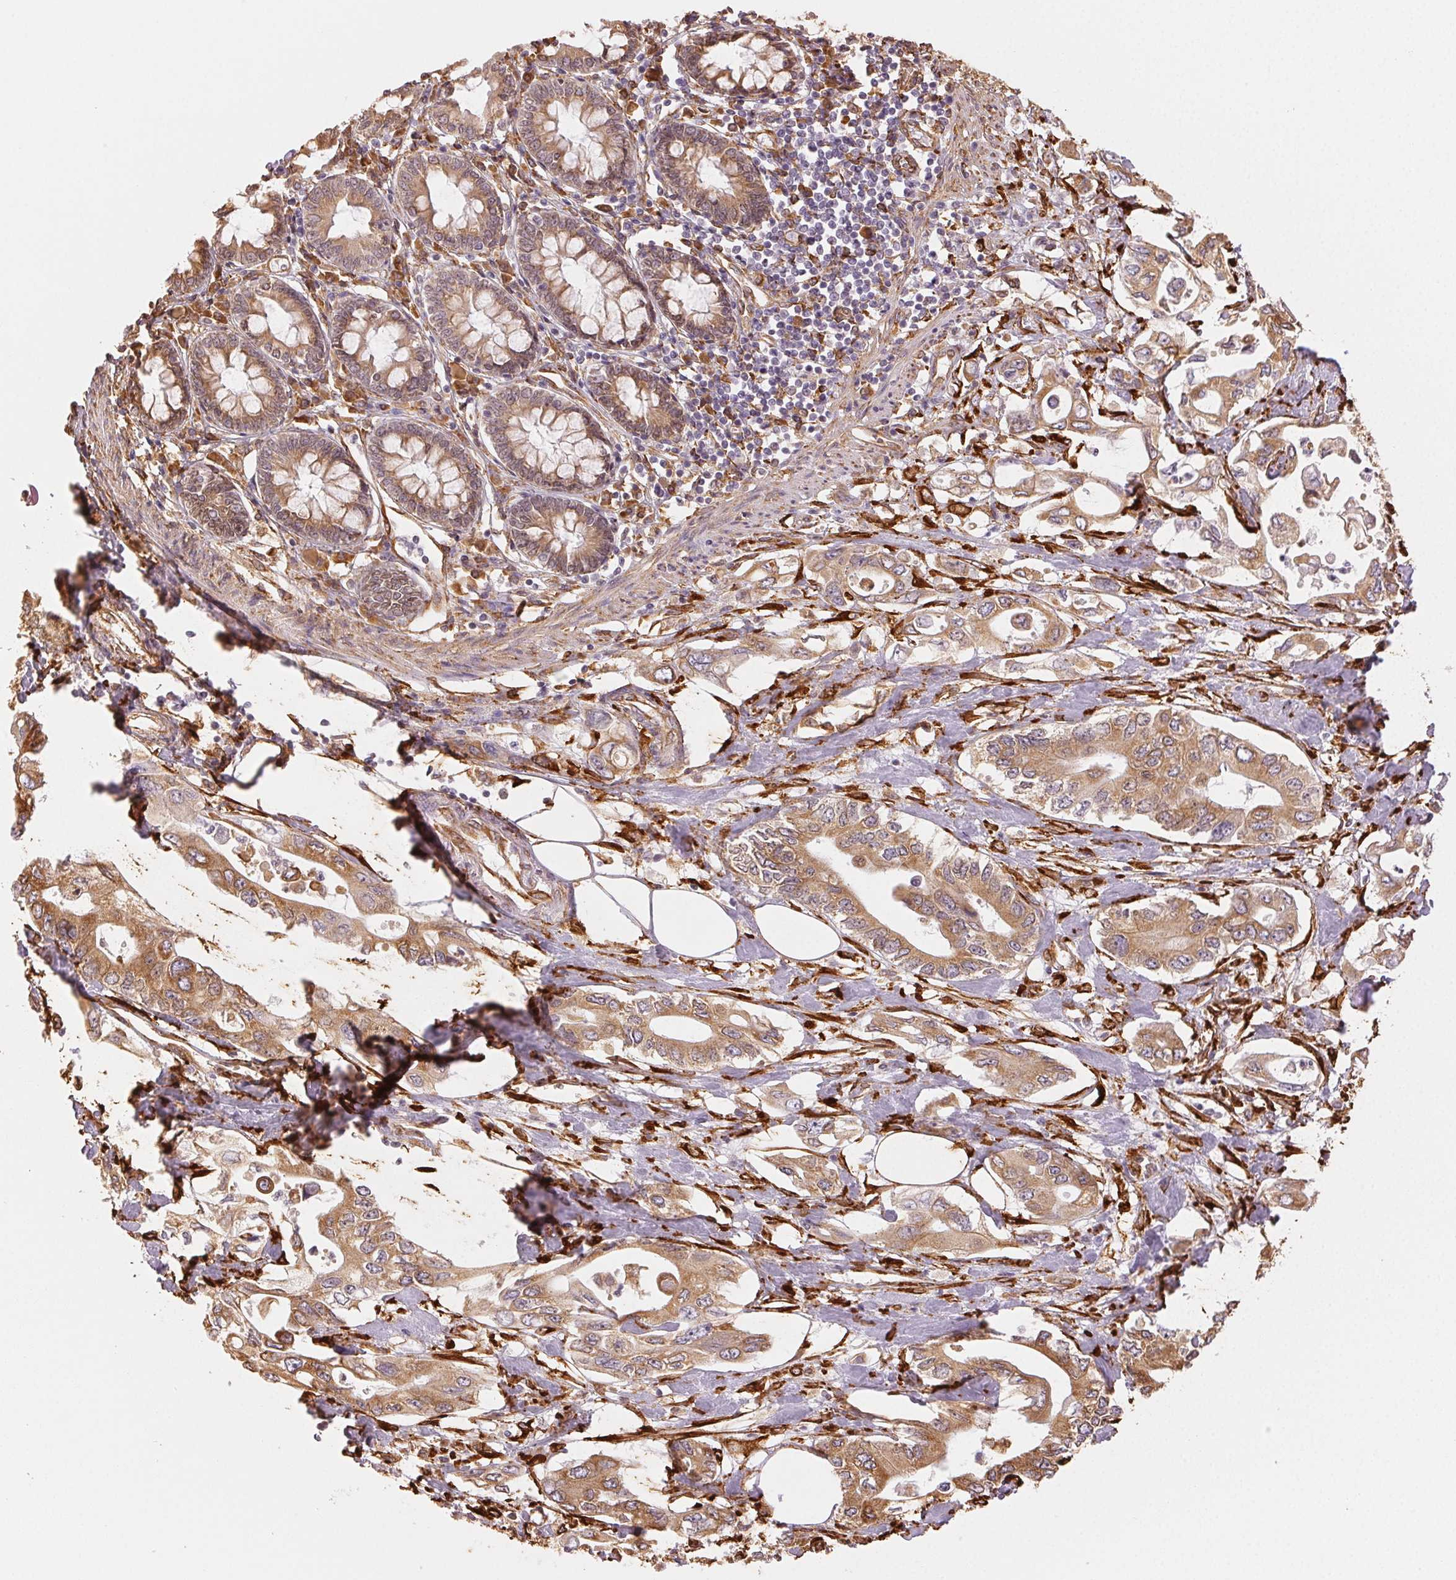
{"staining": {"intensity": "moderate", "quantity": ">75%", "location": "cytoplasmic/membranous"}, "tissue": "pancreatic cancer", "cell_type": "Tumor cells", "image_type": "cancer", "snomed": [{"axis": "morphology", "description": "Adenocarcinoma, NOS"}, {"axis": "topography", "description": "Pancreas"}], "caption": "Protein expression analysis of human pancreatic cancer reveals moderate cytoplasmic/membranous expression in approximately >75% of tumor cells. The protein of interest is stained brown, and the nuclei are stained in blue (DAB (3,3'-diaminobenzidine) IHC with brightfield microscopy, high magnification).", "gene": "RCN3", "patient": {"sex": "female", "age": 63}}